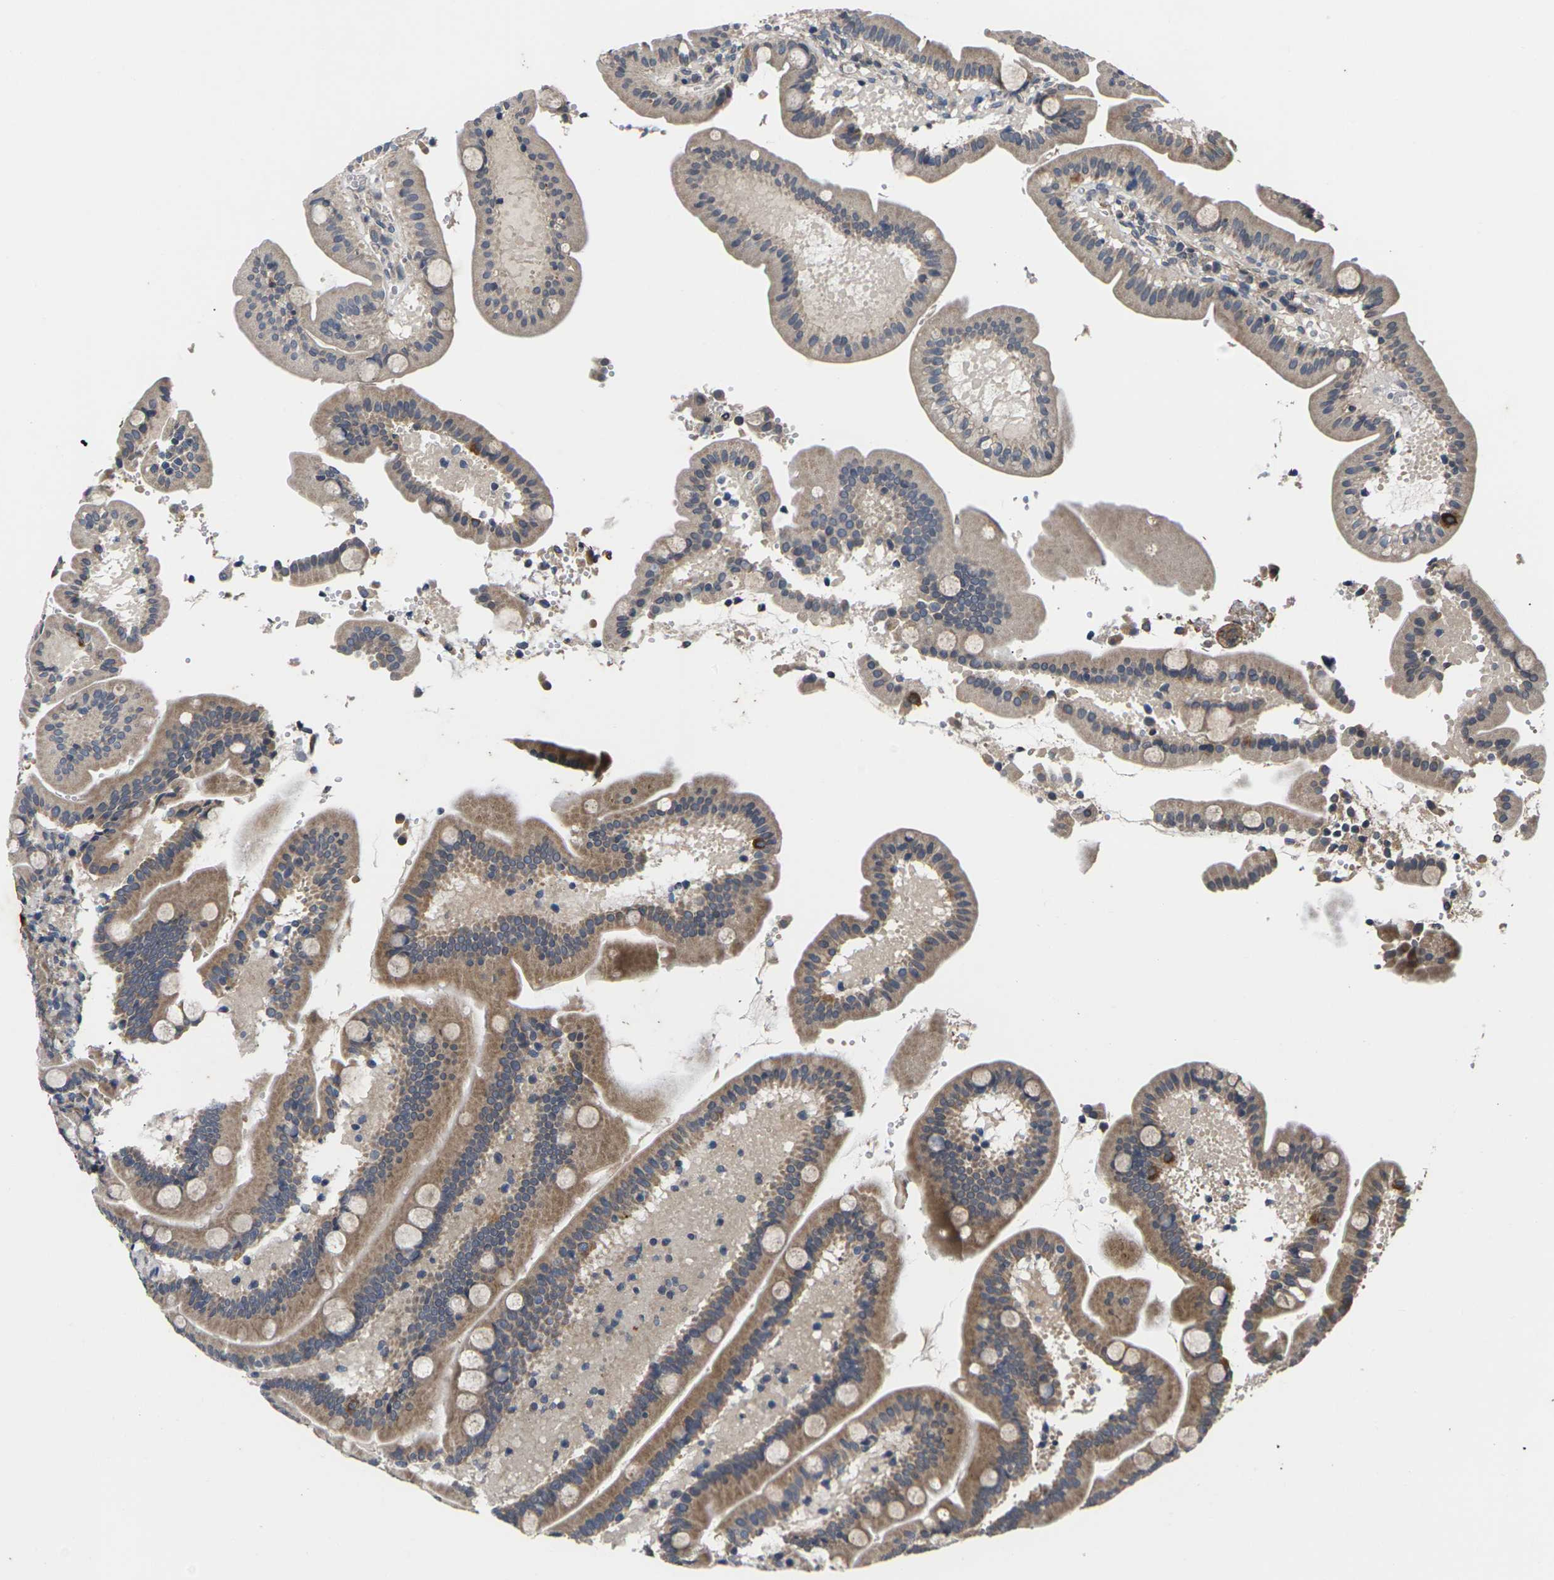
{"staining": {"intensity": "moderate", "quantity": ">75%", "location": "cytoplasmic/membranous"}, "tissue": "duodenum", "cell_type": "Glandular cells", "image_type": "normal", "snomed": [{"axis": "morphology", "description": "Normal tissue, NOS"}, {"axis": "topography", "description": "Duodenum"}], "caption": "About >75% of glandular cells in unremarkable duodenum display moderate cytoplasmic/membranous protein positivity as visualized by brown immunohistochemical staining.", "gene": "DKK2", "patient": {"sex": "male", "age": 54}}